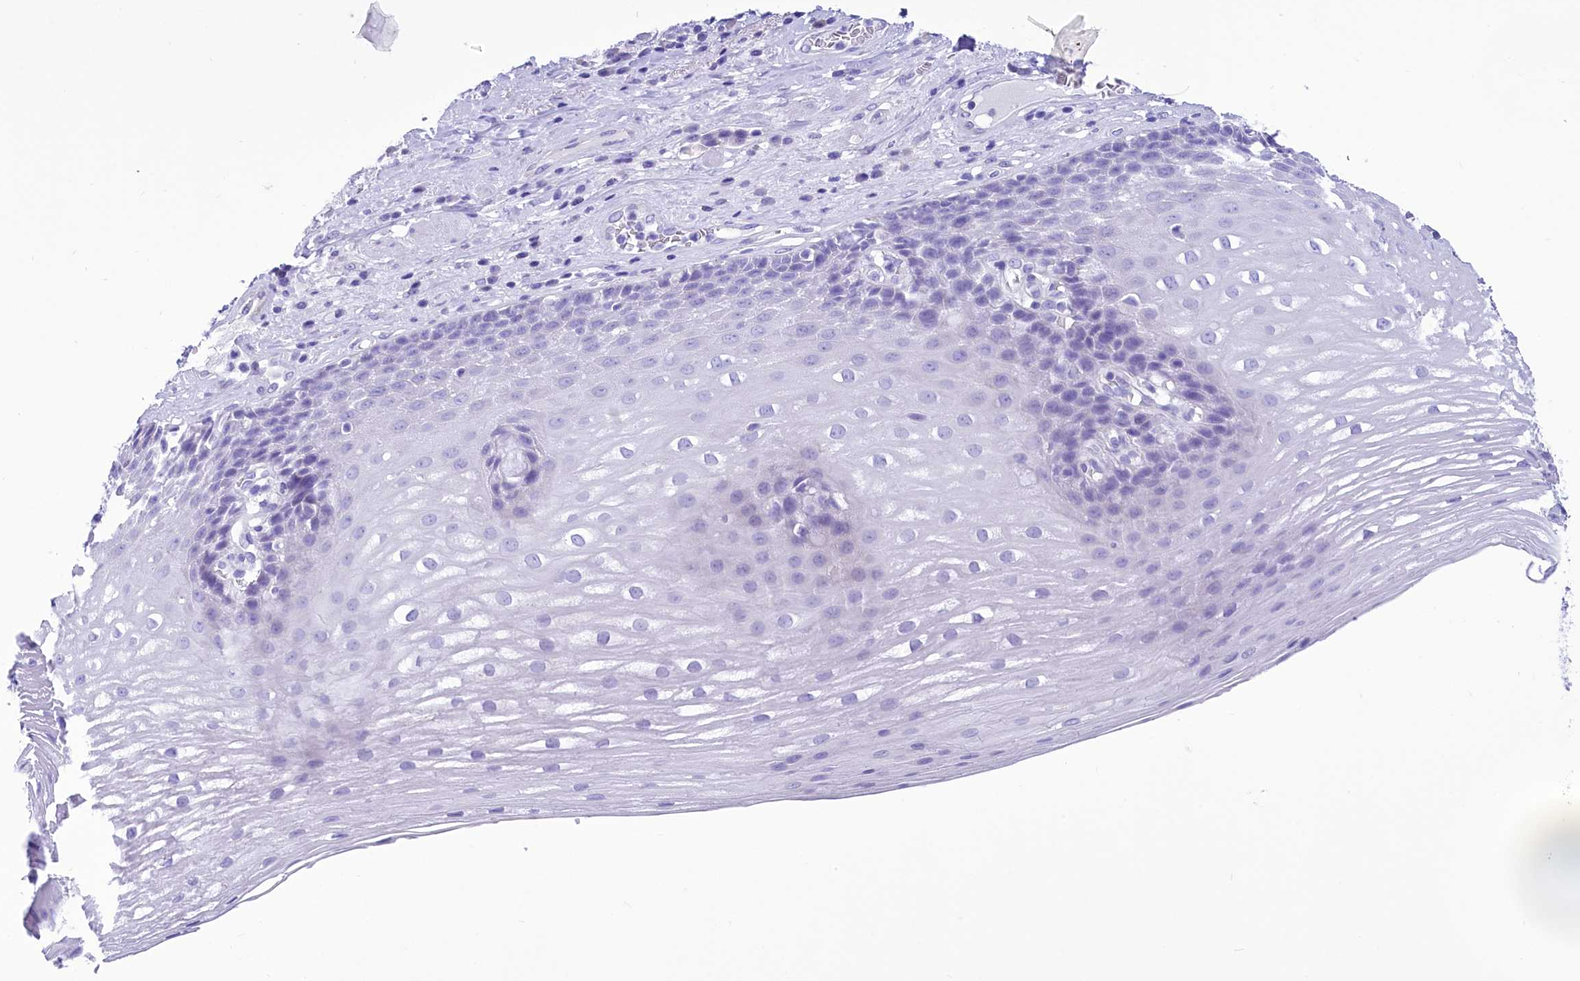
{"staining": {"intensity": "negative", "quantity": "none", "location": "none"}, "tissue": "esophagus", "cell_type": "Squamous epithelial cells", "image_type": "normal", "snomed": [{"axis": "morphology", "description": "Normal tissue, NOS"}, {"axis": "topography", "description": "Esophagus"}], "caption": "A high-resolution histopathology image shows IHC staining of benign esophagus, which displays no significant expression in squamous epithelial cells.", "gene": "TTC36", "patient": {"sex": "male", "age": 62}}